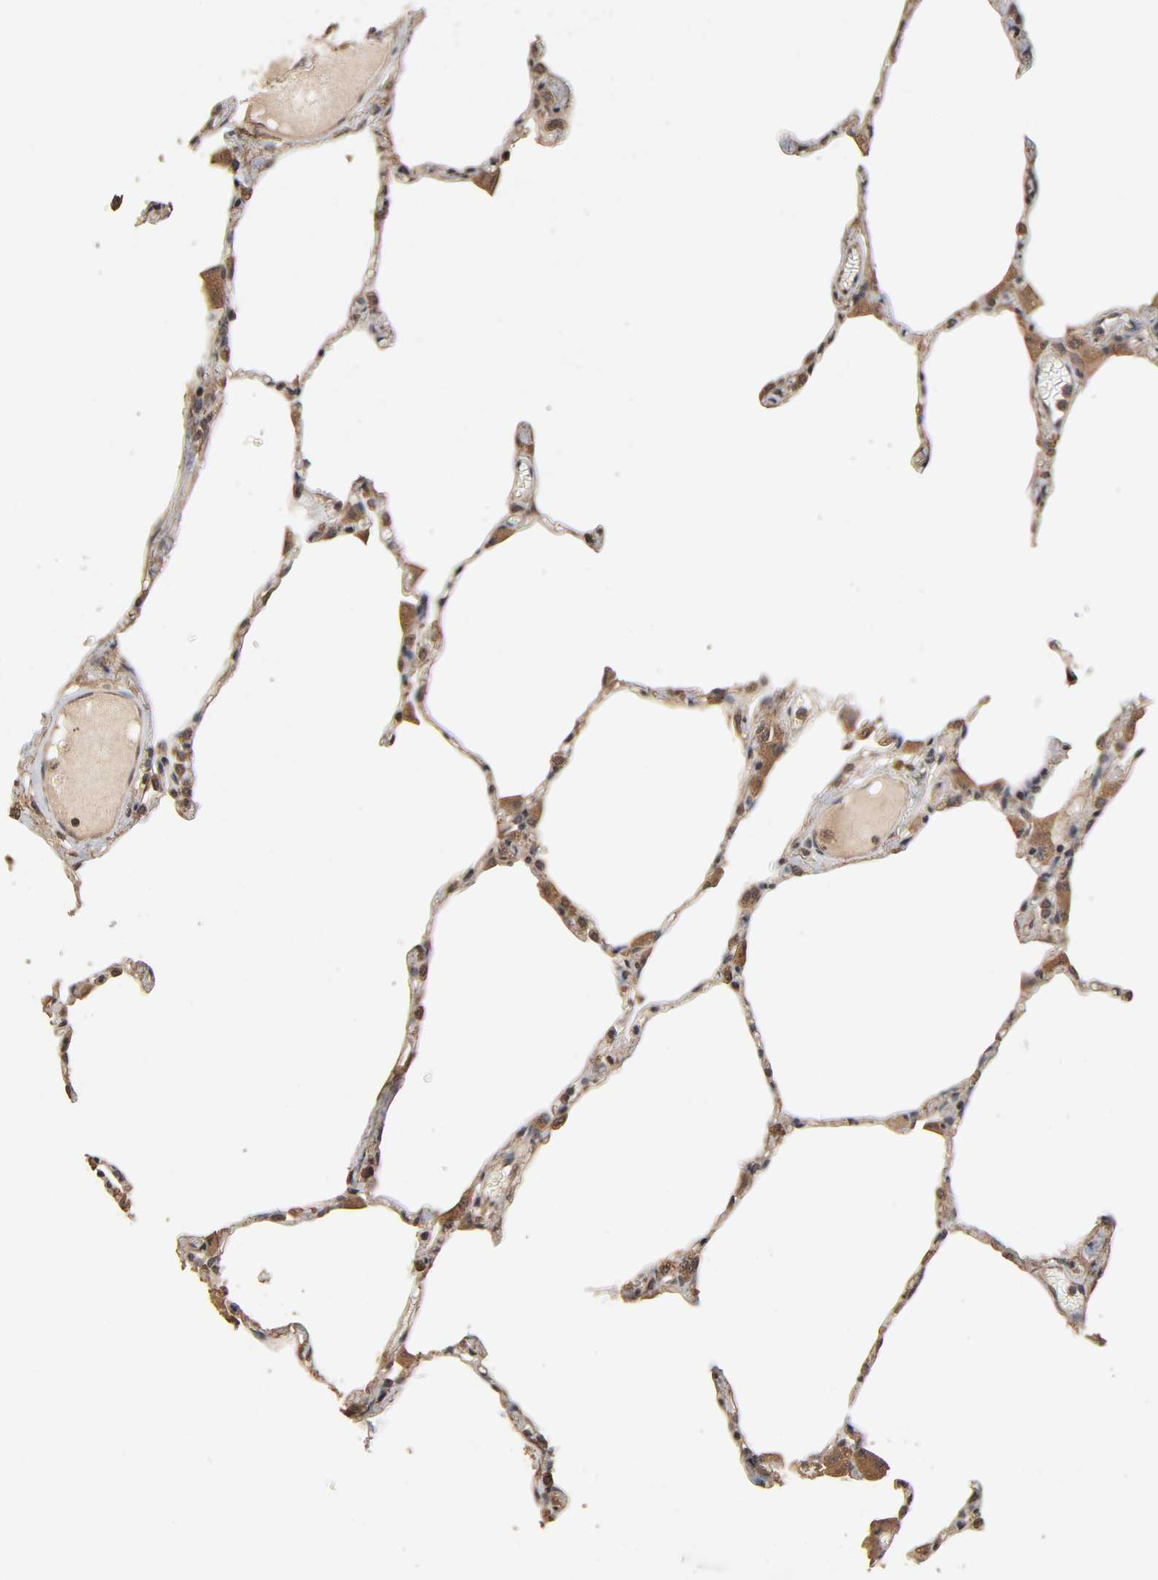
{"staining": {"intensity": "weak", "quantity": "25%-75%", "location": "cytoplasmic/membranous"}, "tissue": "lung", "cell_type": "Alveolar cells", "image_type": "normal", "snomed": [{"axis": "morphology", "description": "Normal tissue, NOS"}, {"axis": "topography", "description": "Lung"}], "caption": "A brown stain labels weak cytoplasmic/membranous staining of a protein in alveolar cells of benign human lung.", "gene": "ARHGEF7", "patient": {"sex": "female", "age": 49}}